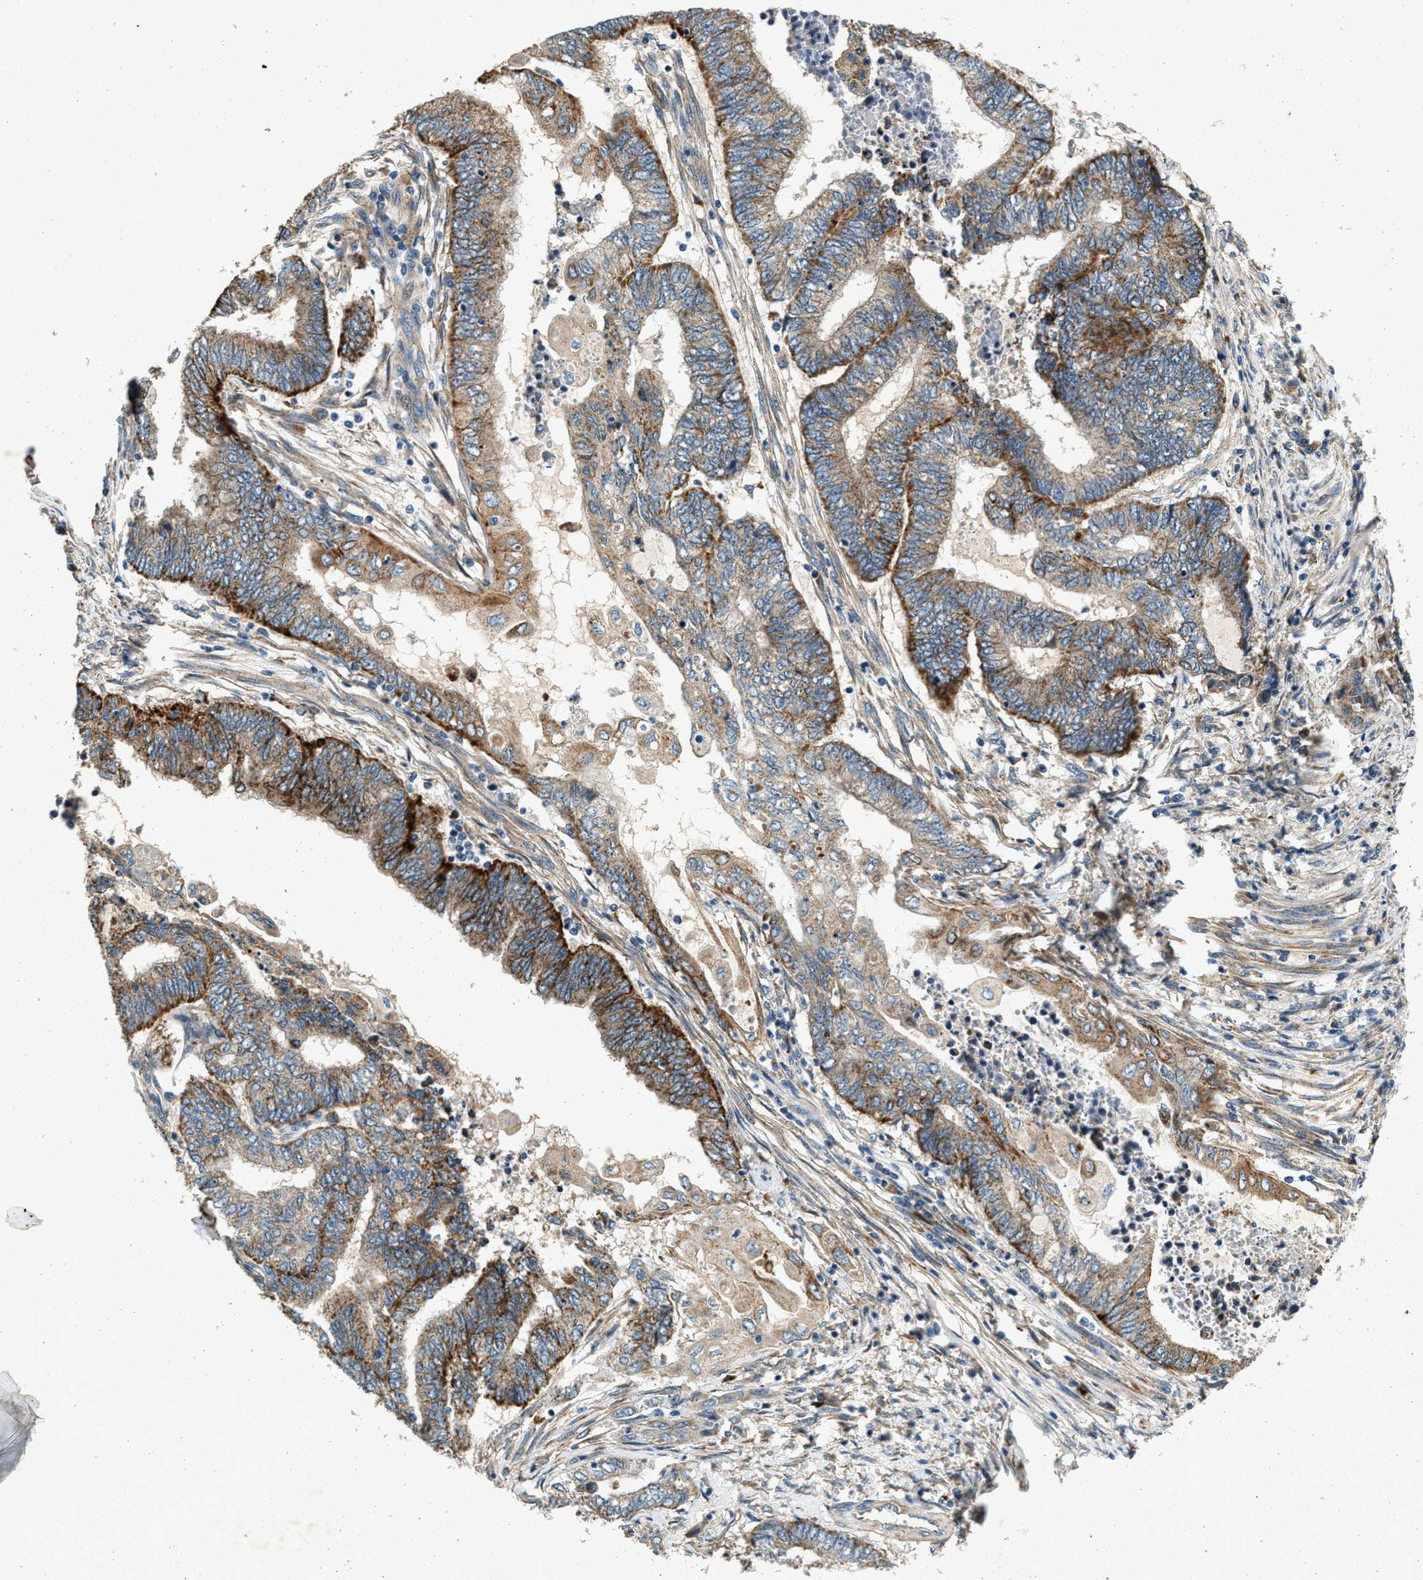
{"staining": {"intensity": "strong", "quantity": ">75%", "location": "cytoplasmic/membranous"}, "tissue": "endometrial cancer", "cell_type": "Tumor cells", "image_type": "cancer", "snomed": [{"axis": "morphology", "description": "Adenocarcinoma, NOS"}, {"axis": "topography", "description": "Uterus"}, {"axis": "topography", "description": "Endometrium"}], "caption": "Immunohistochemistry (IHC) micrograph of endometrial cancer (adenocarcinoma) stained for a protein (brown), which reveals high levels of strong cytoplasmic/membranous staining in approximately >75% of tumor cells.", "gene": "DUSP10", "patient": {"sex": "female", "age": 70}}